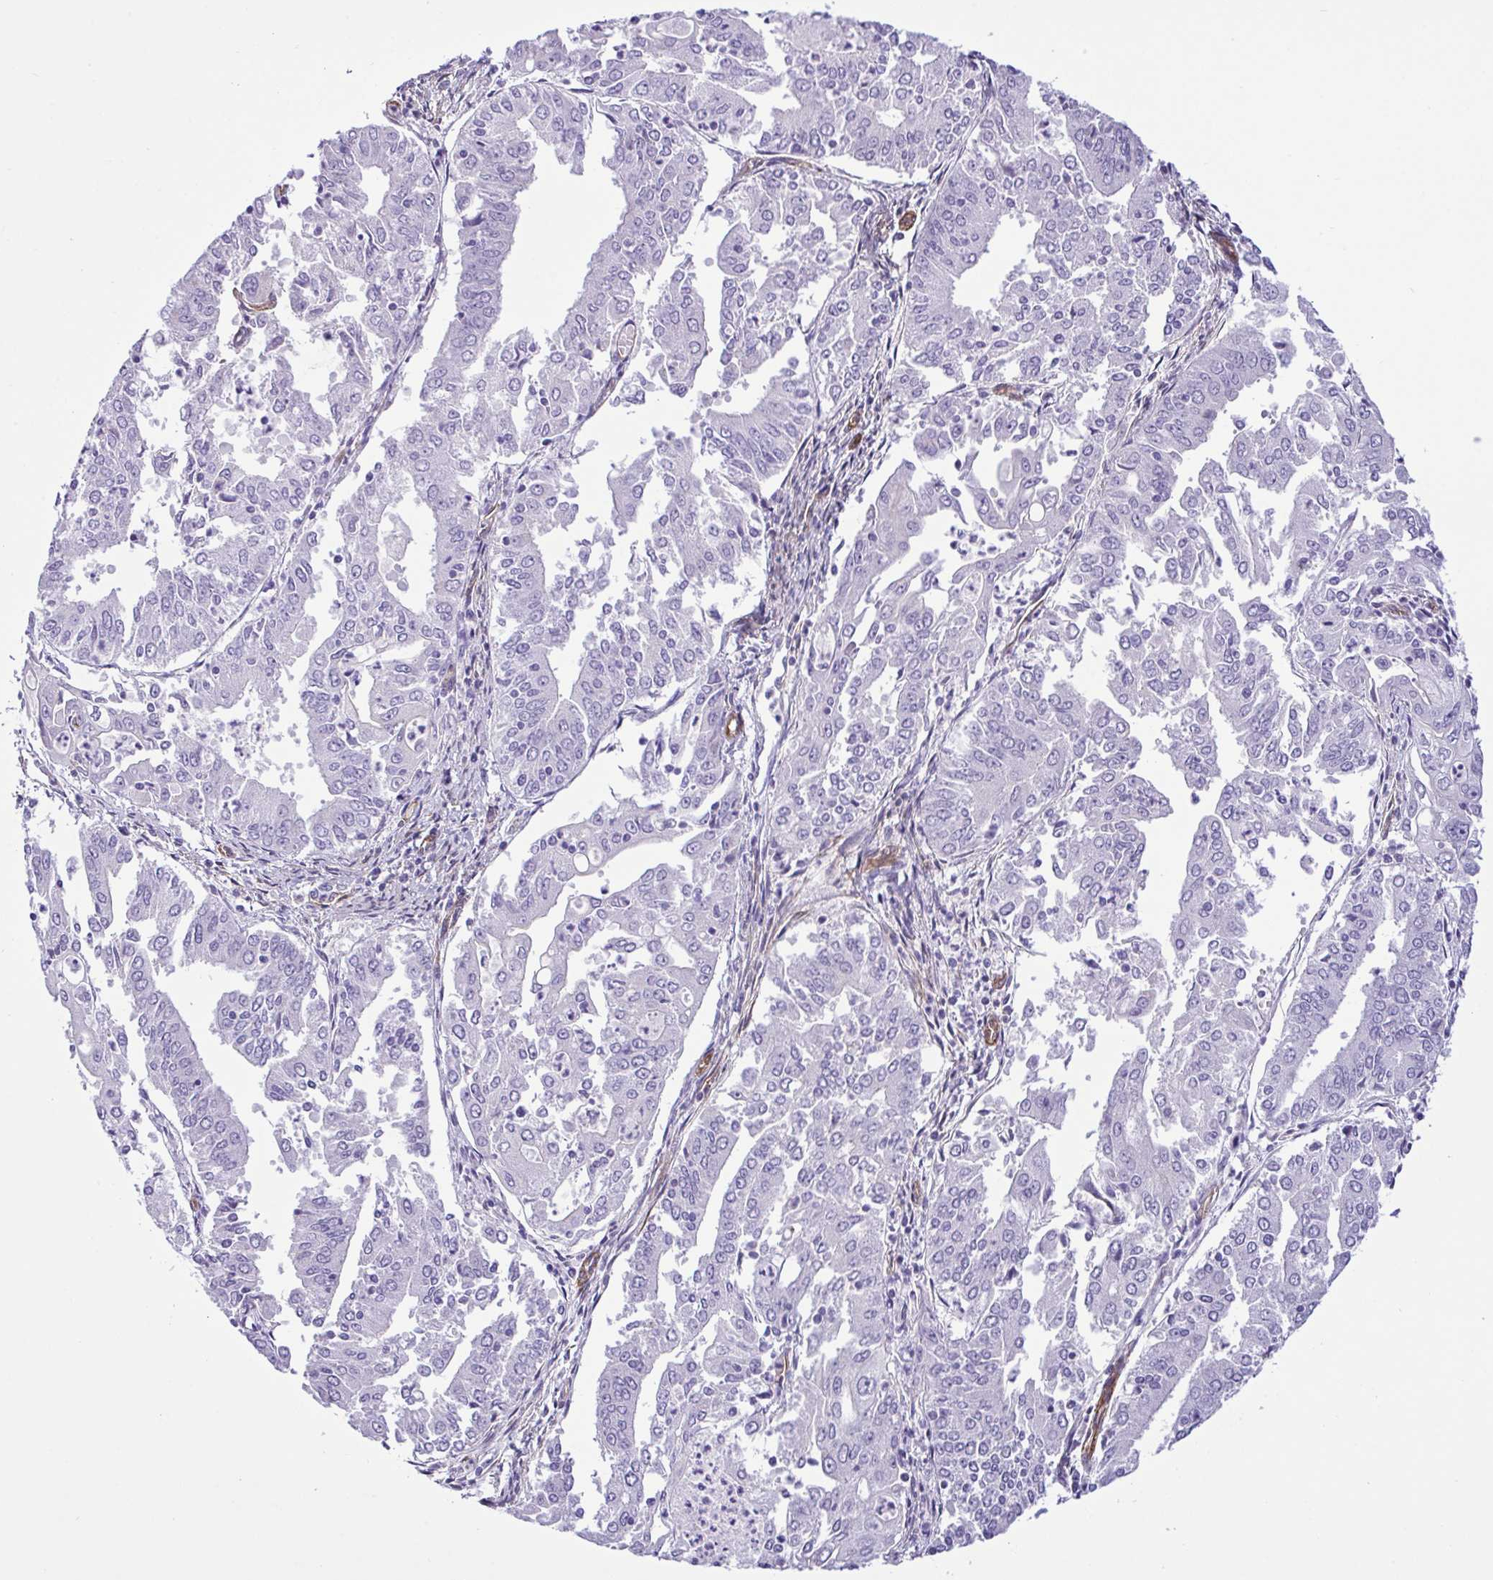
{"staining": {"intensity": "negative", "quantity": "none", "location": "none"}, "tissue": "cervical cancer", "cell_type": "Tumor cells", "image_type": "cancer", "snomed": [{"axis": "morphology", "description": "Adenocarcinoma, NOS"}, {"axis": "topography", "description": "Cervix"}], "caption": "Immunohistochemistry of cervical adenocarcinoma exhibits no expression in tumor cells.", "gene": "SYNPO2L", "patient": {"sex": "female", "age": 56}}